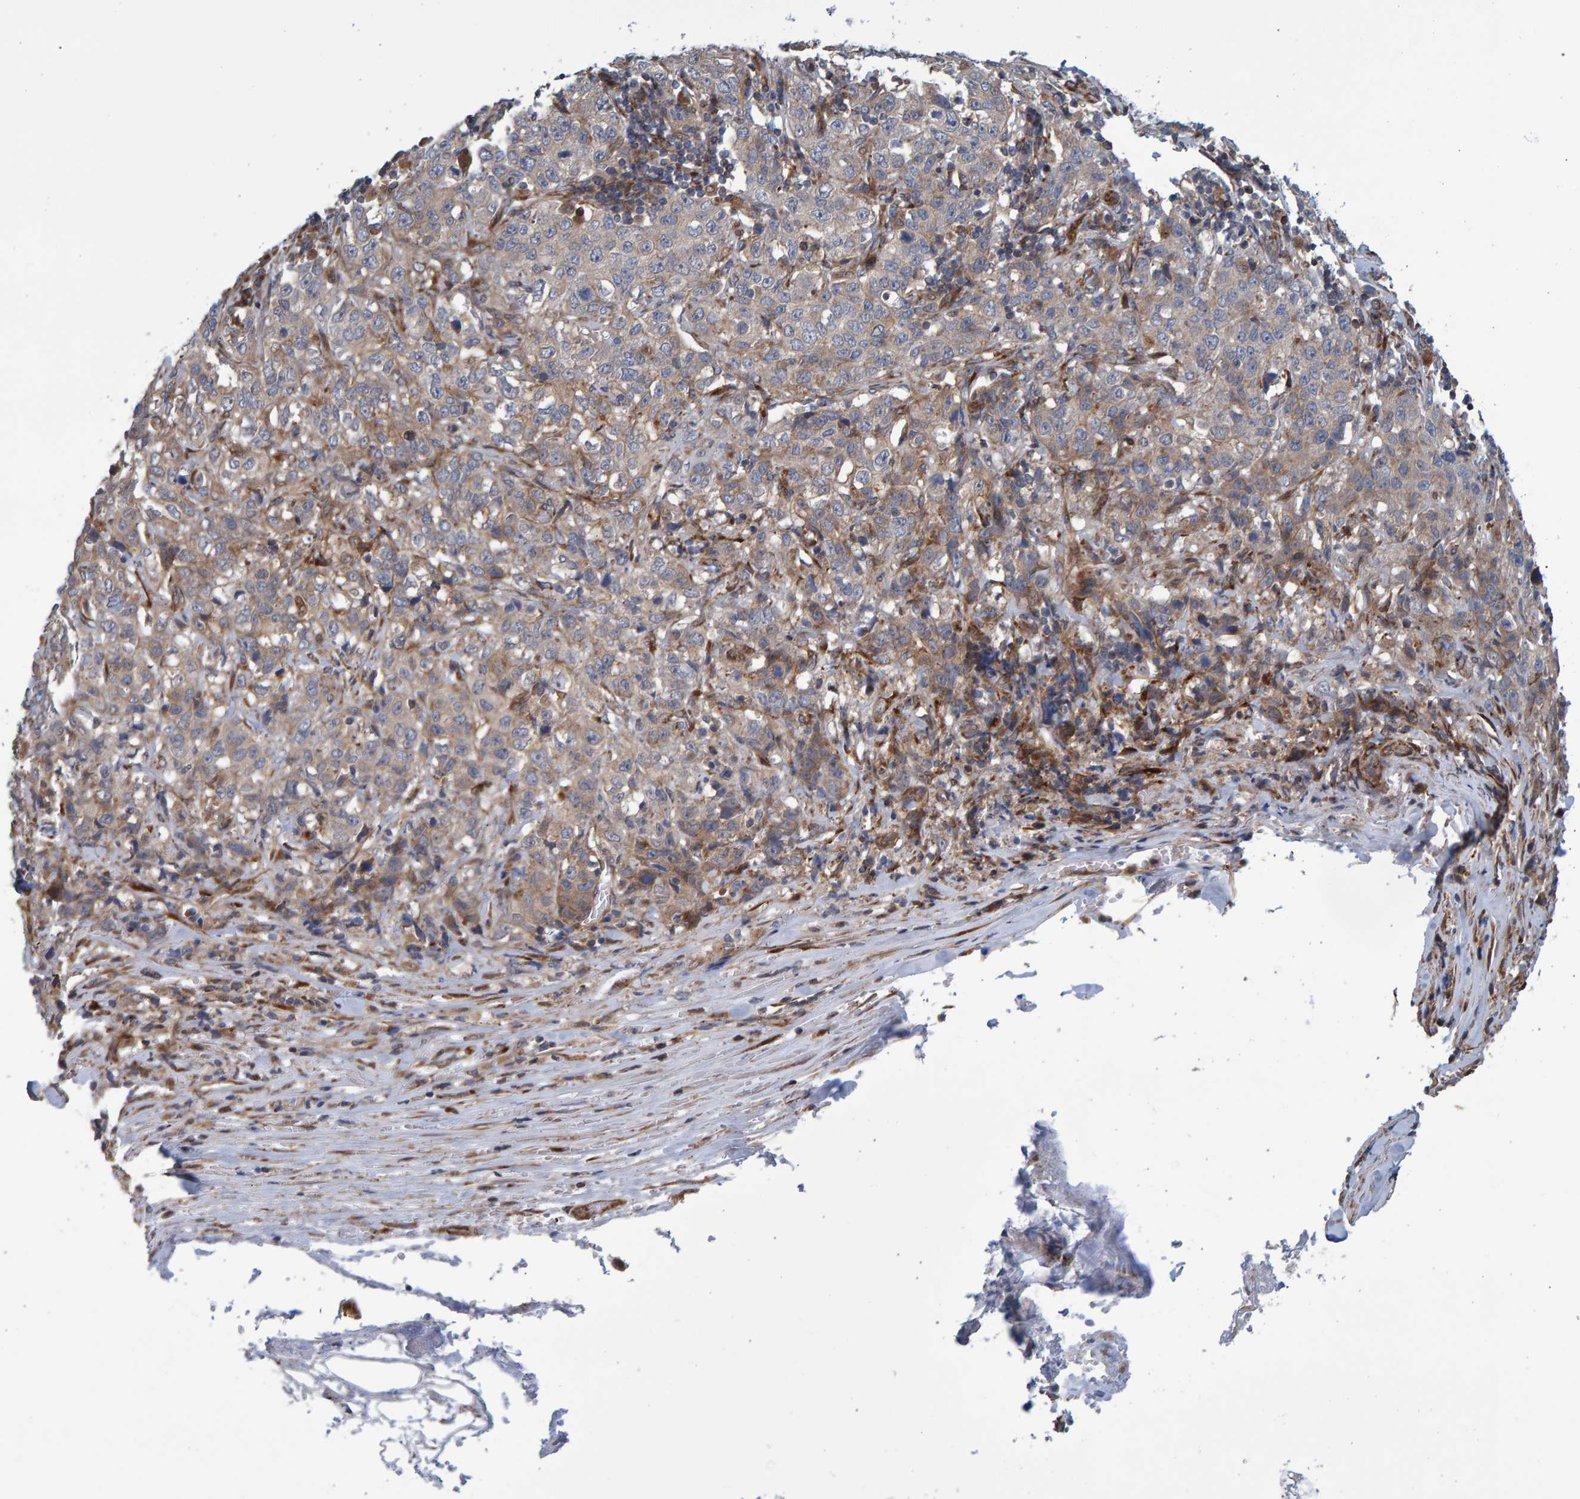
{"staining": {"intensity": "weak", "quantity": "25%-75%", "location": "cytoplasmic/membranous"}, "tissue": "stomach cancer", "cell_type": "Tumor cells", "image_type": "cancer", "snomed": [{"axis": "morphology", "description": "Adenocarcinoma, NOS"}, {"axis": "topography", "description": "Stomach"}], "caption": "Brown immunohistochemical staining in human stomach cancer shows weak cytoplasmic/membranous positivity in approximately 25%-75% of tumor cells.", "gene": "LRBA", "patient": {"sex": "male", "age": 48}}